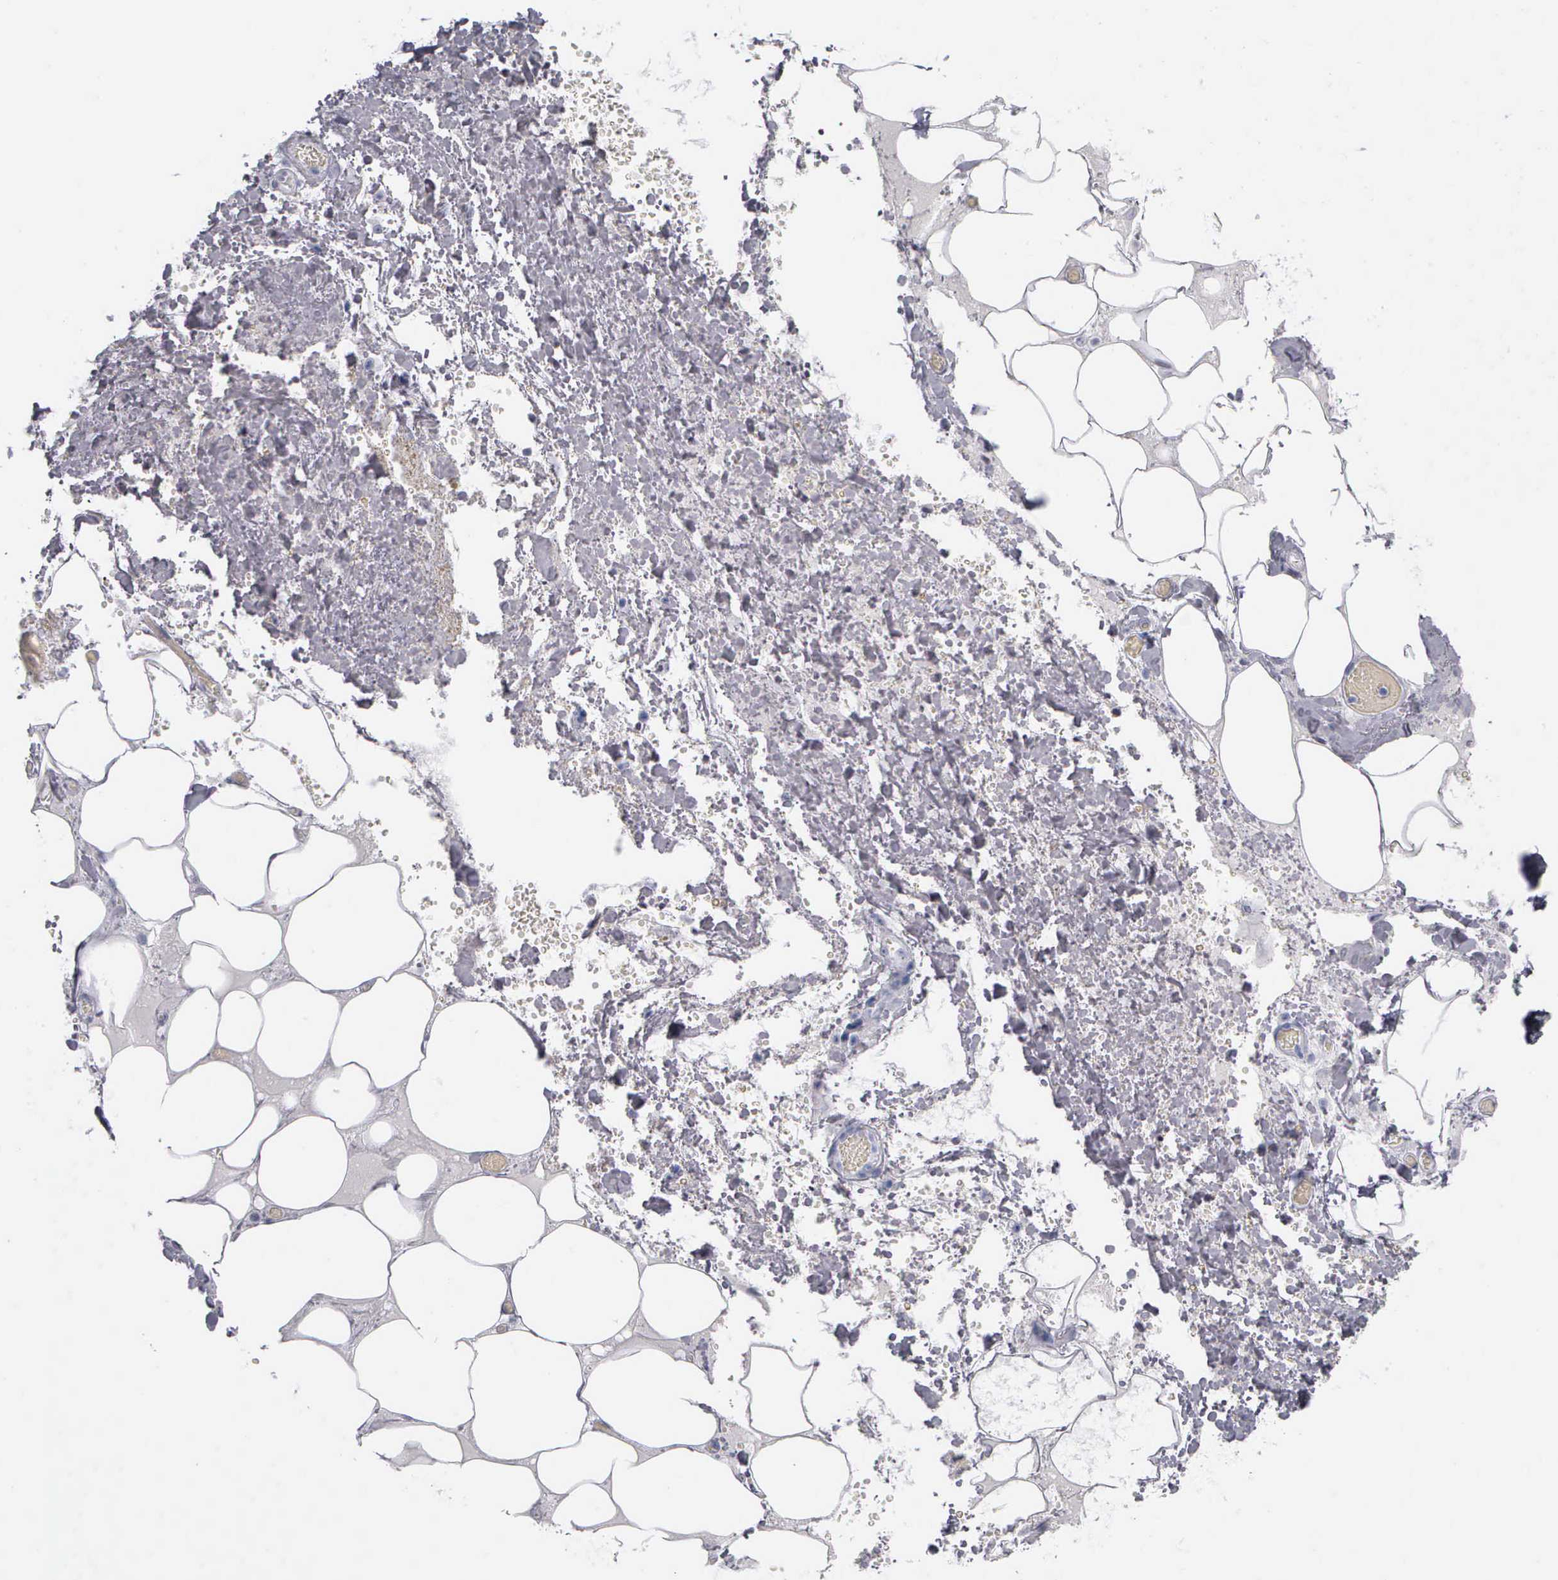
{"staining": {"intensity": "negative", "quantity": "none", "location": "none"}, "tissue": "smooth muscle", "cell_type": "Smooth muscle cells", "image_type": "normal", "snomed": [{"axis": "morphology", "description": "Normal tissue, NOS"}, {"axis": "topography", "description": "Uterus"}], "caption": "Immunohistochemical staining of benign smooth muscle displays no significant expression in smooth muscle cells. The staining is performed using DAB brown chromogen with nuclei counter-stained in using hematoxylin.", "gene": "NKX2", "patient": {"sex": "female", "age": 56}}